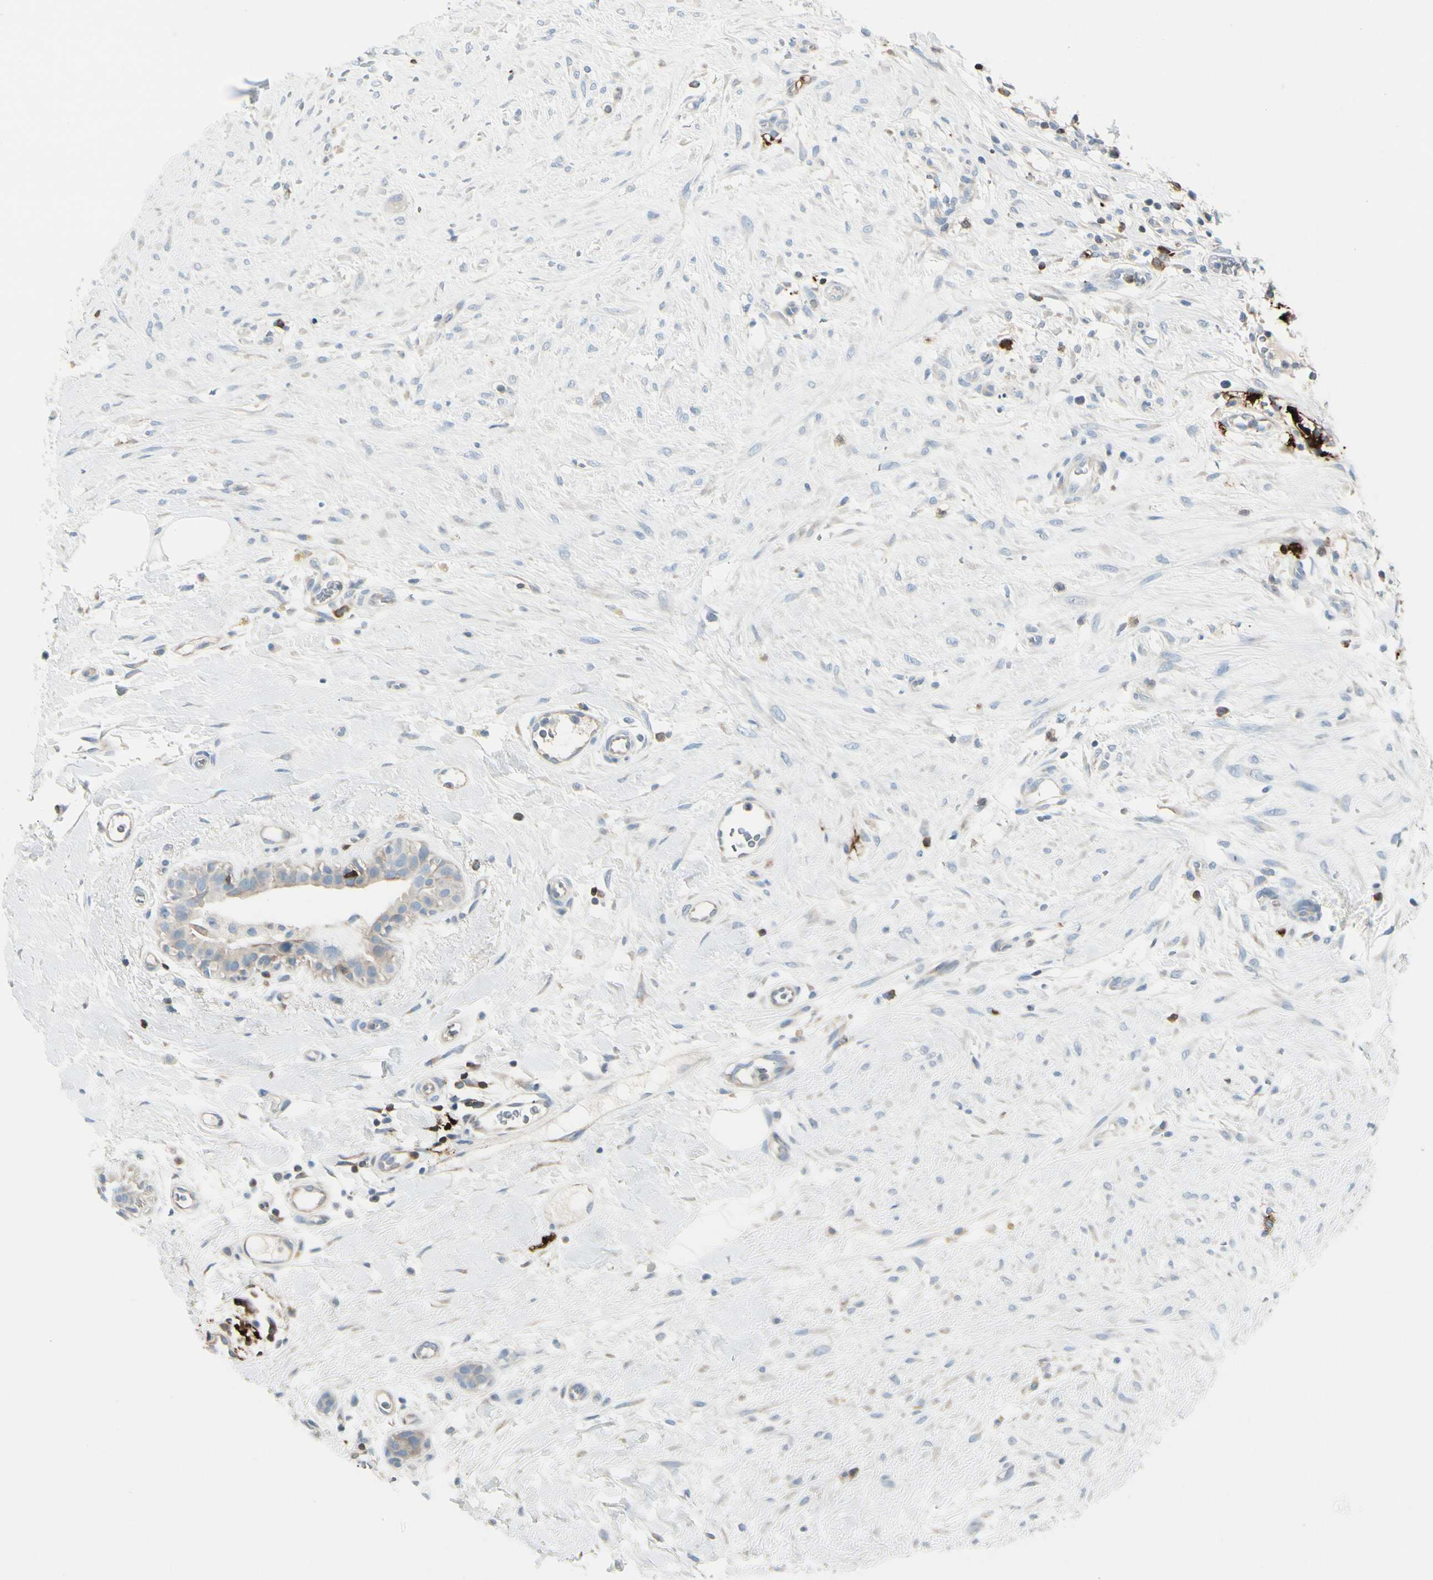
{"staining": {"intensity": "negative", "quantity": "none", "location": "none"}, "tissue": "breast cancer", "cell_type": "Tumor cells", "image_type": "cancer", "snomed": [{"axis": "morphology", "description": "Duct carcinoma"}, {"axis": "topography", "description": "Breast"}], "caption": "Immunohistochemistry (IHC) histopathology image of neoplastic tissue: breast cancer stained with DAB displays no significant protein staining in tumor cells.", "gene": "TRAF1", "patient": {"sex": "female", "age": 40}}